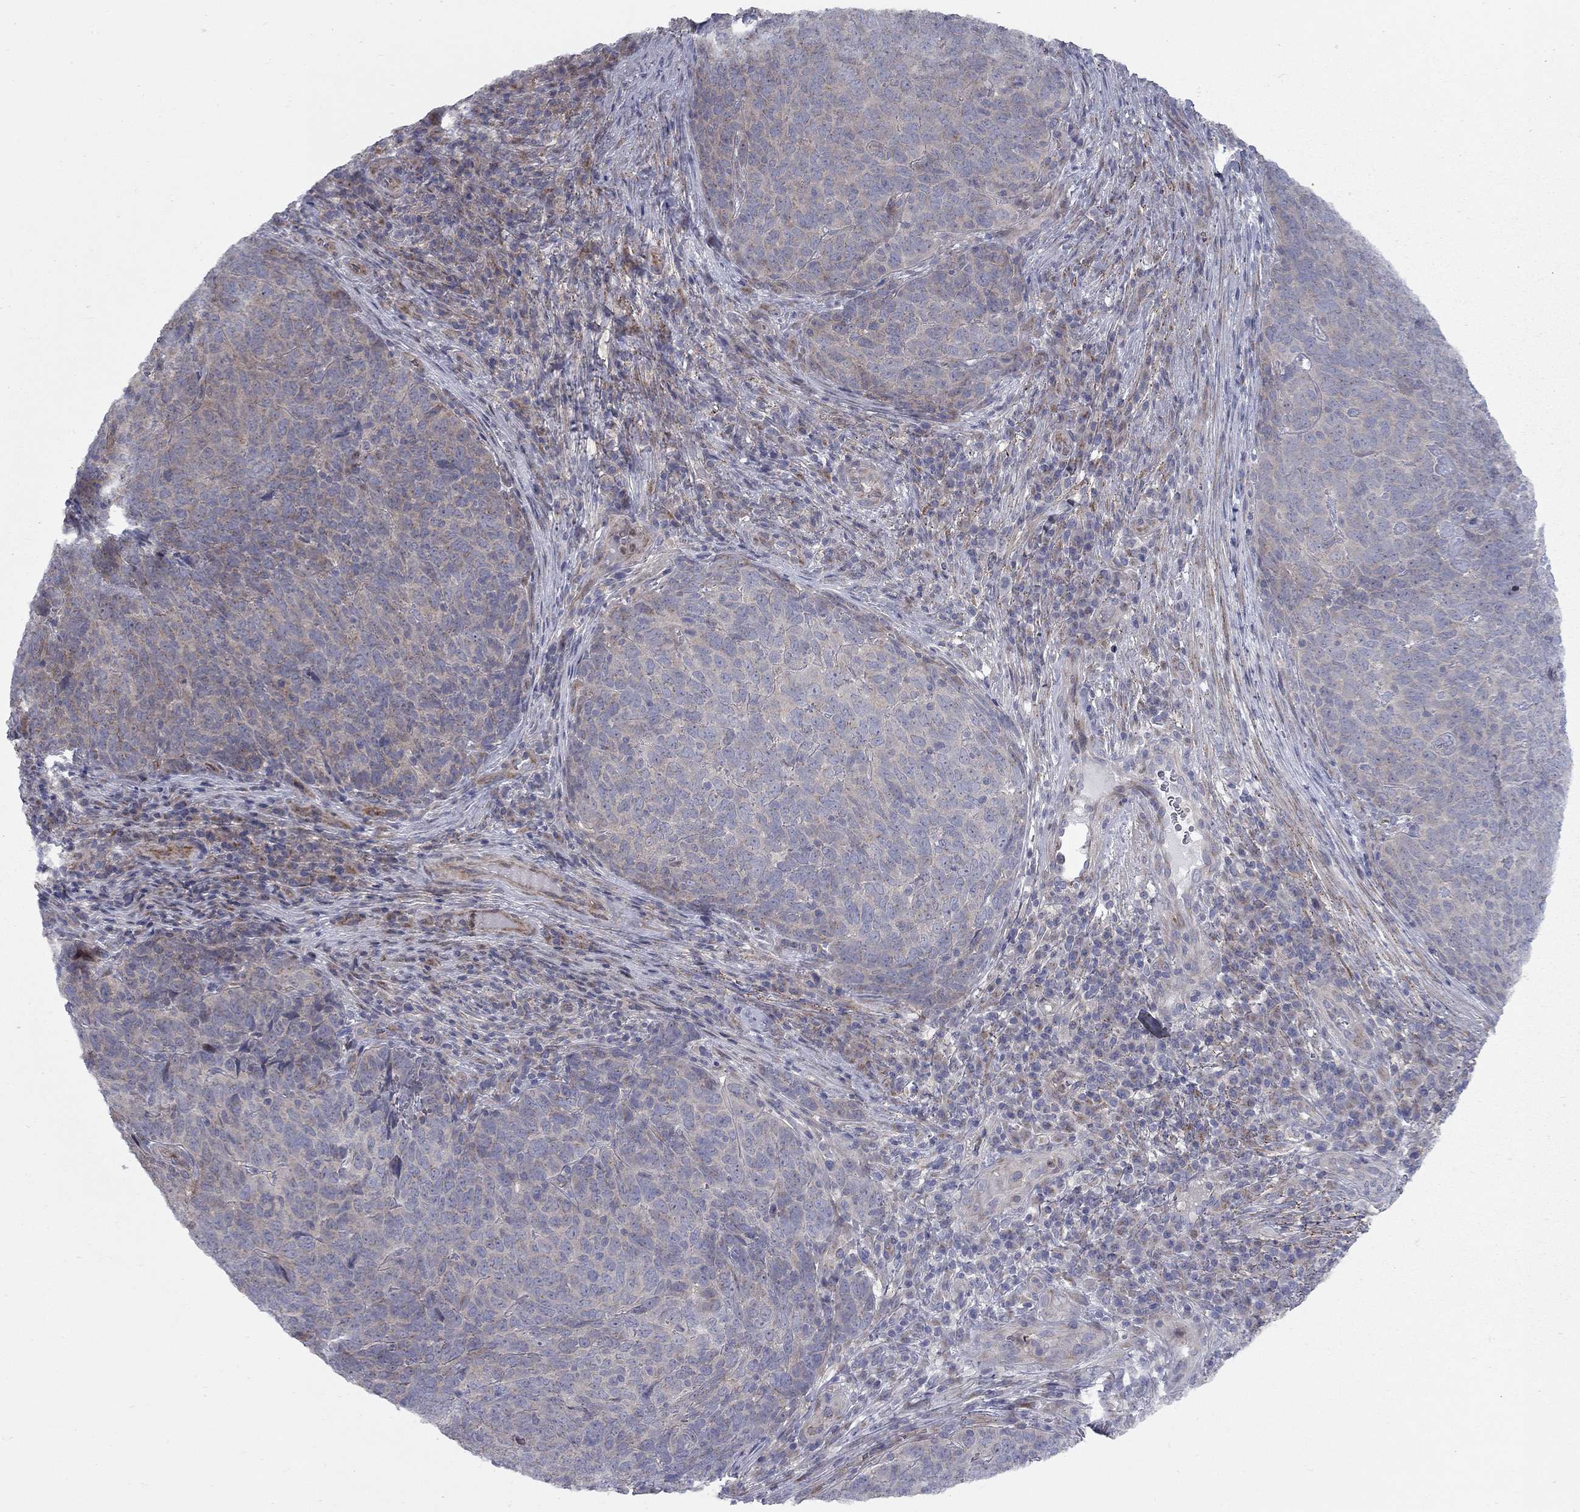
{"staining": {"intensity": "weak", "quantity": "25%-75%", "location": "cytoplasmic/membranous"}, "tissue": "skin cancer", "cell_type": "Tumor cells", "image_type": "cancer", "snomed": [{"axis": "morphology", "description": "Squamous cell carcinoma, NOS"}, {"axis": "topography", "description": "Skin"}, {"axis": "topography", "description": "Anal"}], "caption": "High-power microscopy captured an immunohistochemistry (IHC) photomicrograph of skin cancer, revealing weak cytoplasmic/membranous positivity in approximately 25%-75% of tumor cells. (DAB (3,3'-diaminobenzidine) IHC, brown staining for protein, blue staining for nuclei).", "gene": "DUSP7", "patient": {"sex": "female", "age": 51}}